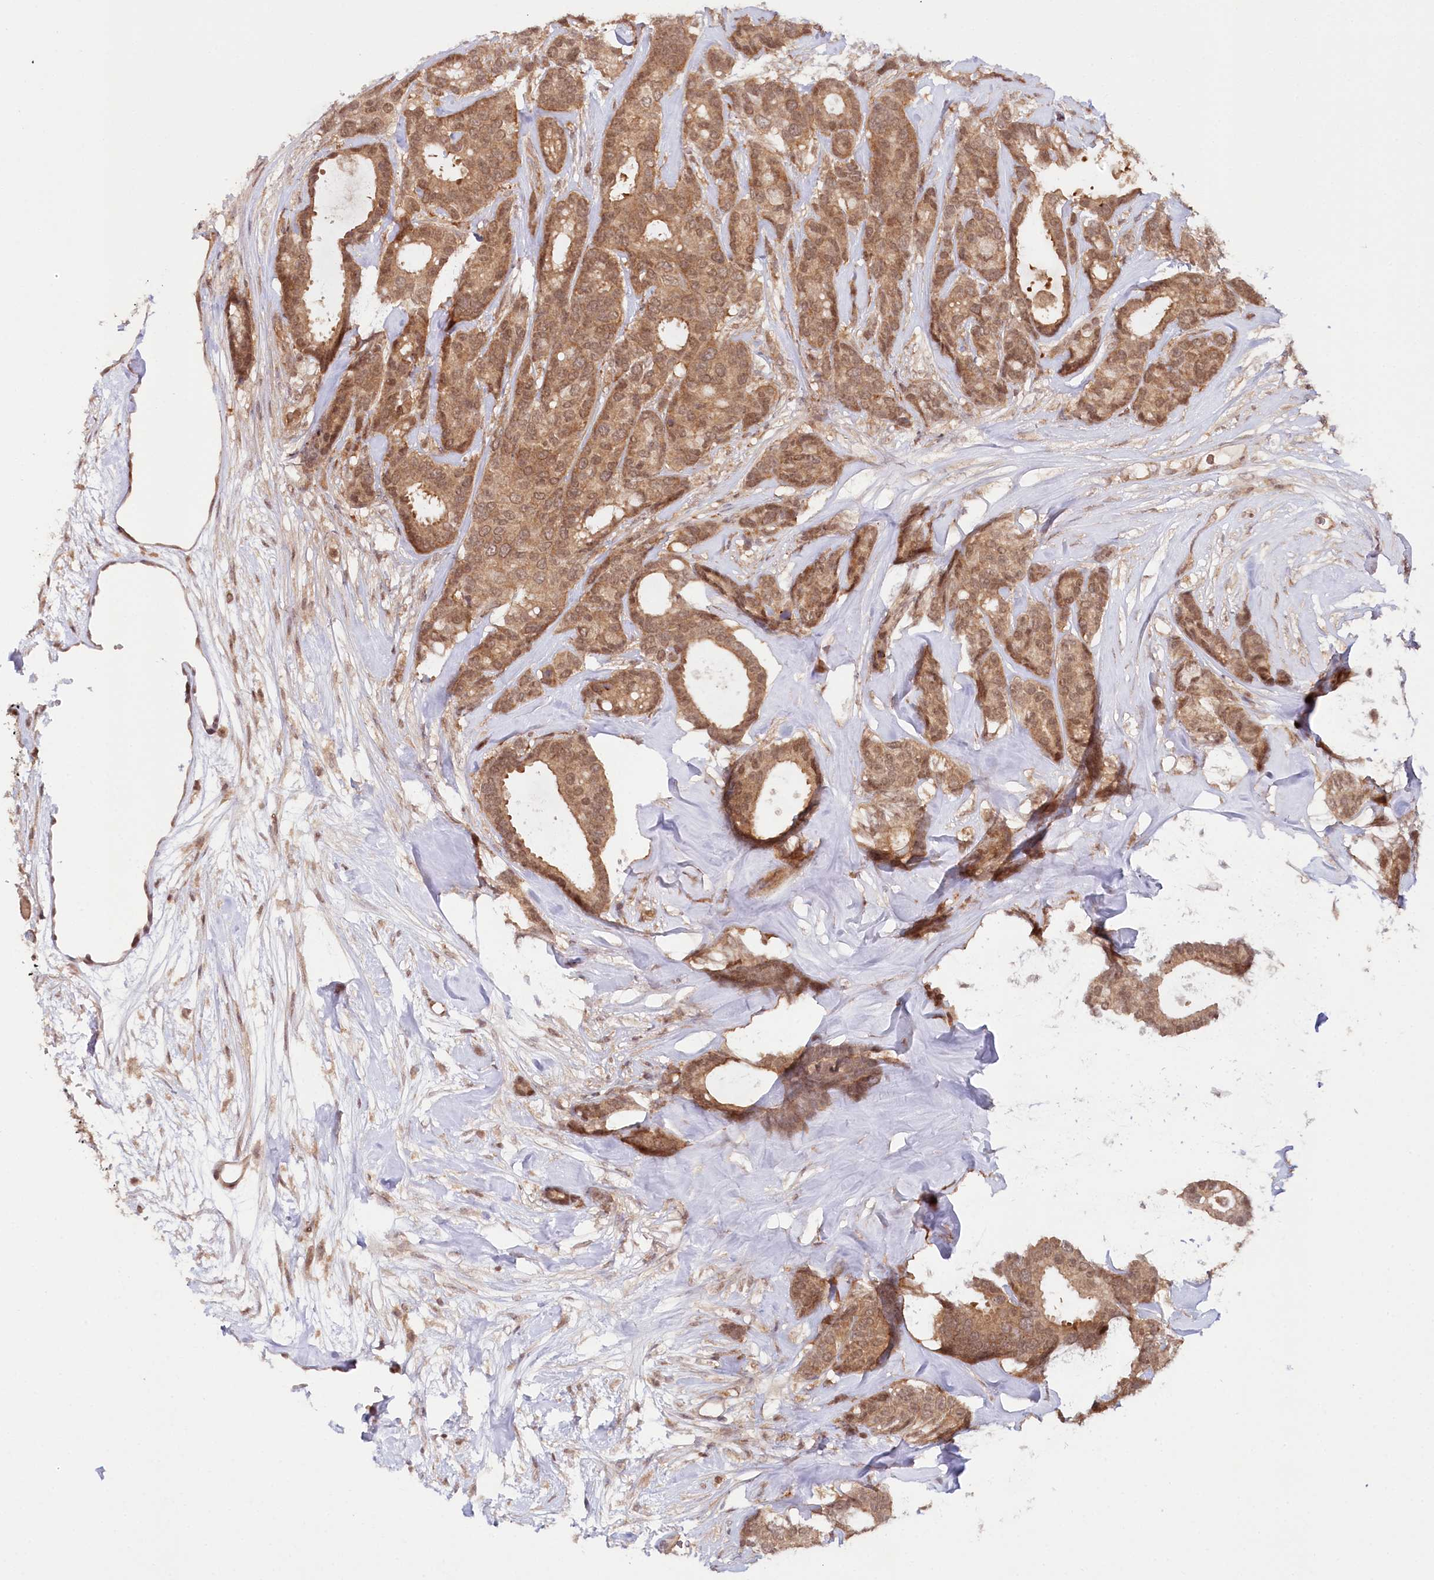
{"staining": {"intensity": "moderate", "quantity": ">75%", "location": "cytoplasmic/membranous,nuclear"}, "tissue": "breast cancer", "cell_type": "Tumor cells", "image_type": "cancer", "snomed": [{"axis": "morphology", "description": "Duct carcinoma"}, {"axis": "topography", "description": "Breast"}], "caption": "The photomicrograph displays immunohistochemical staining of breast intraductal carcinoma. There is moderate cytoplasmic/membranous and nuclear staining is seen in about >75% of tumor cells.", "gene": "CCDC65", "patient": {"sex": "female", "age": 87}}